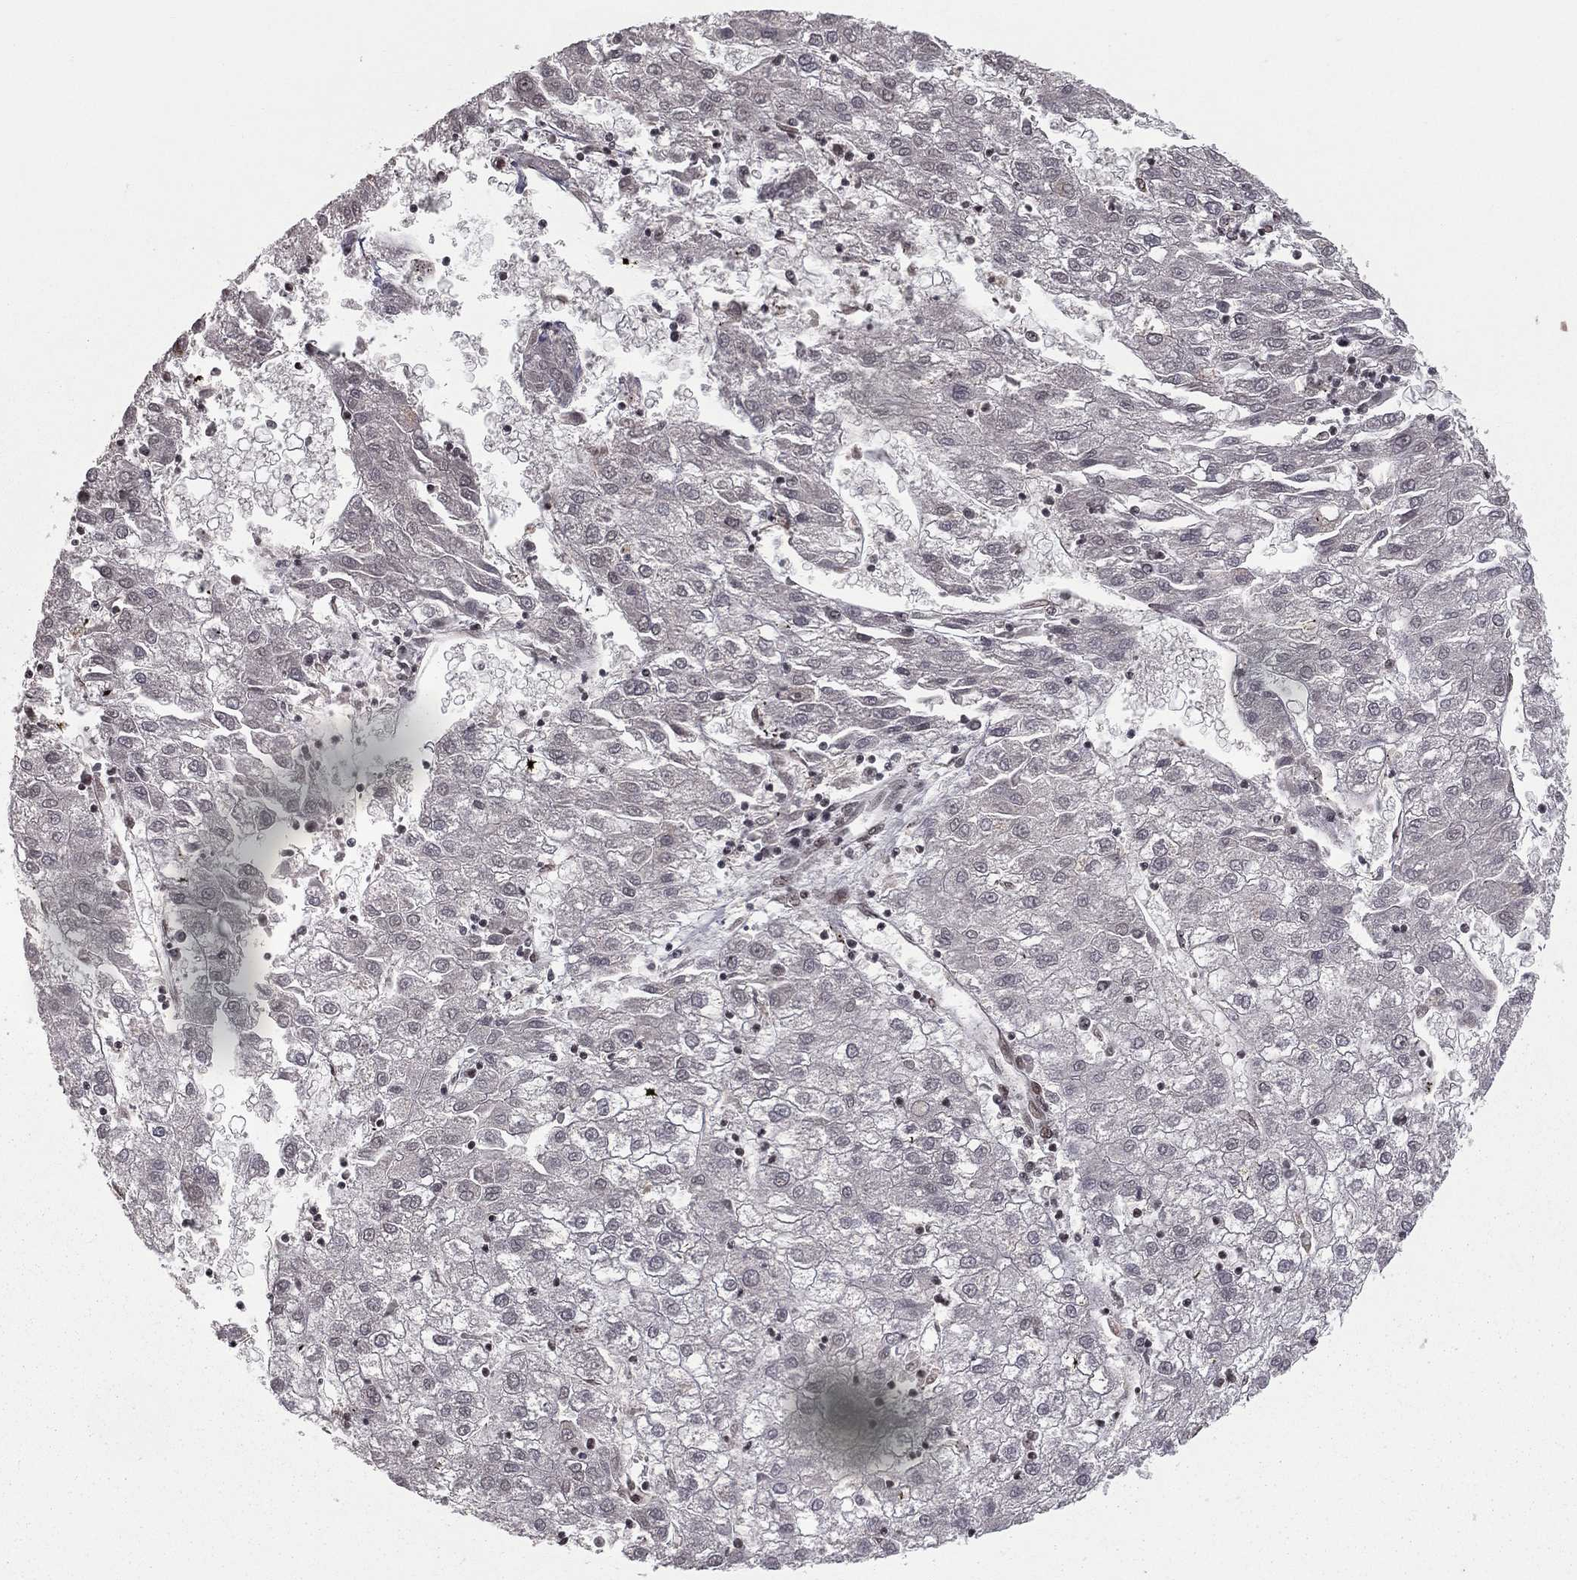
{"staining": {"intensity": "negative", "quantity": "none", "location": "none"}, "tissue": "liver cancer", "cell_type": "Tumor cells", "image_type": "cancer", "snomed": [{"axis": "morphology", "description": "Carcinoma, Hepatocellular, NOS"}, {"axis": "topography", "description": "Liver"}], "caption": "Liver cancer (hepatocellular carcinoma) stained for a protein using immunohistochemistry shows no expression tumor cells.", "gene": "NFYB", "patient": {"sex": "male", "age": 72}}